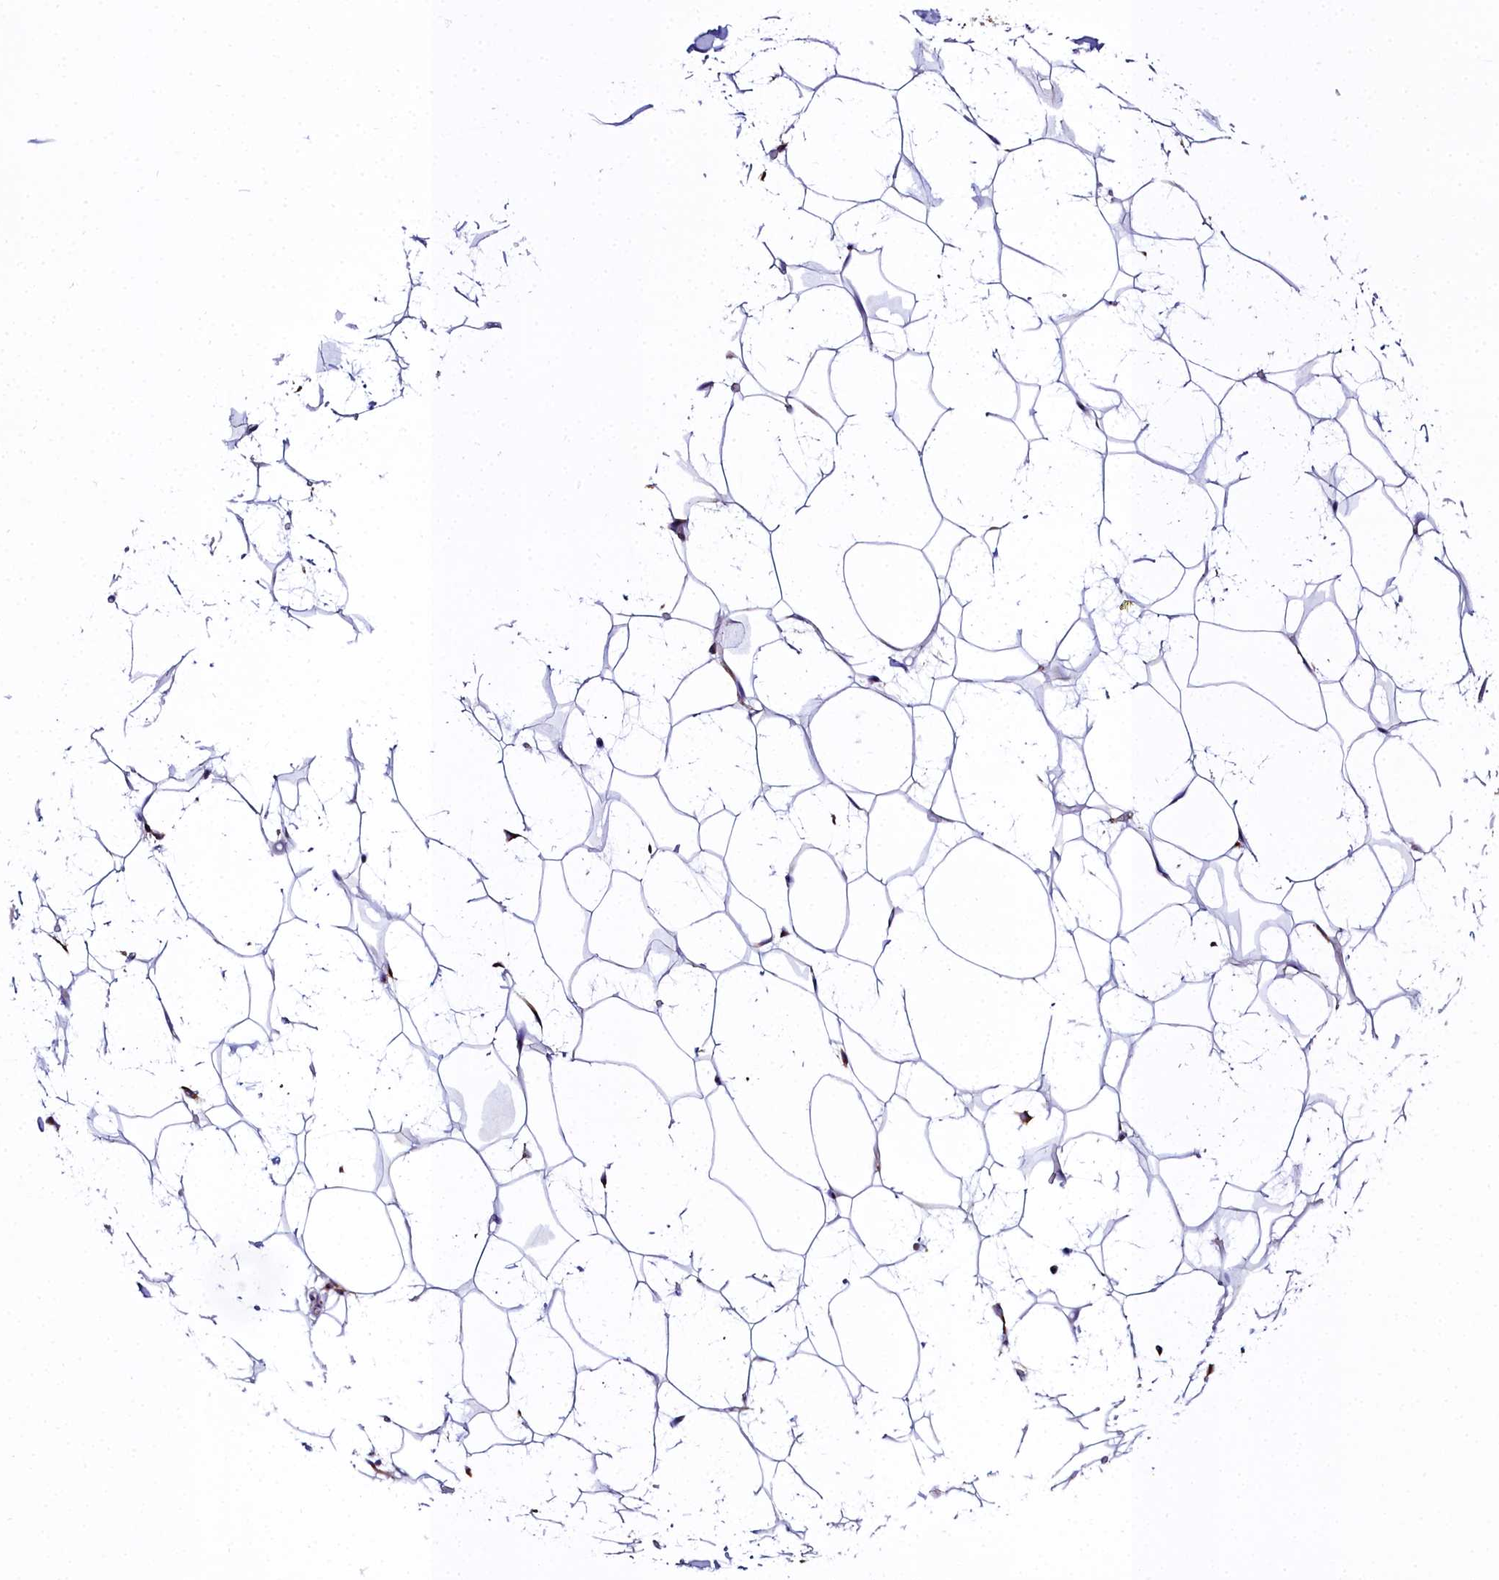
{"staining": {"intensity": "weak", "quantity": "25%-75%", "location": "nuclear"}, "tissue": "adipose tissue", "cell_type": "Adipocytes", "image_type": "normal", "snomed": [{"axis": "morphology", "description": "Normal tissue, NOS"}, {"axis": "topography", "description": "Breast"}], "caption": "This is a micrograph of immunohistochemistry staining of unremarkable adipose tissue, which shows weak expression in the nuclear of adipocytes.", "gene": "TXNDC5", "patient": {"sex": "female", "age": 26}}